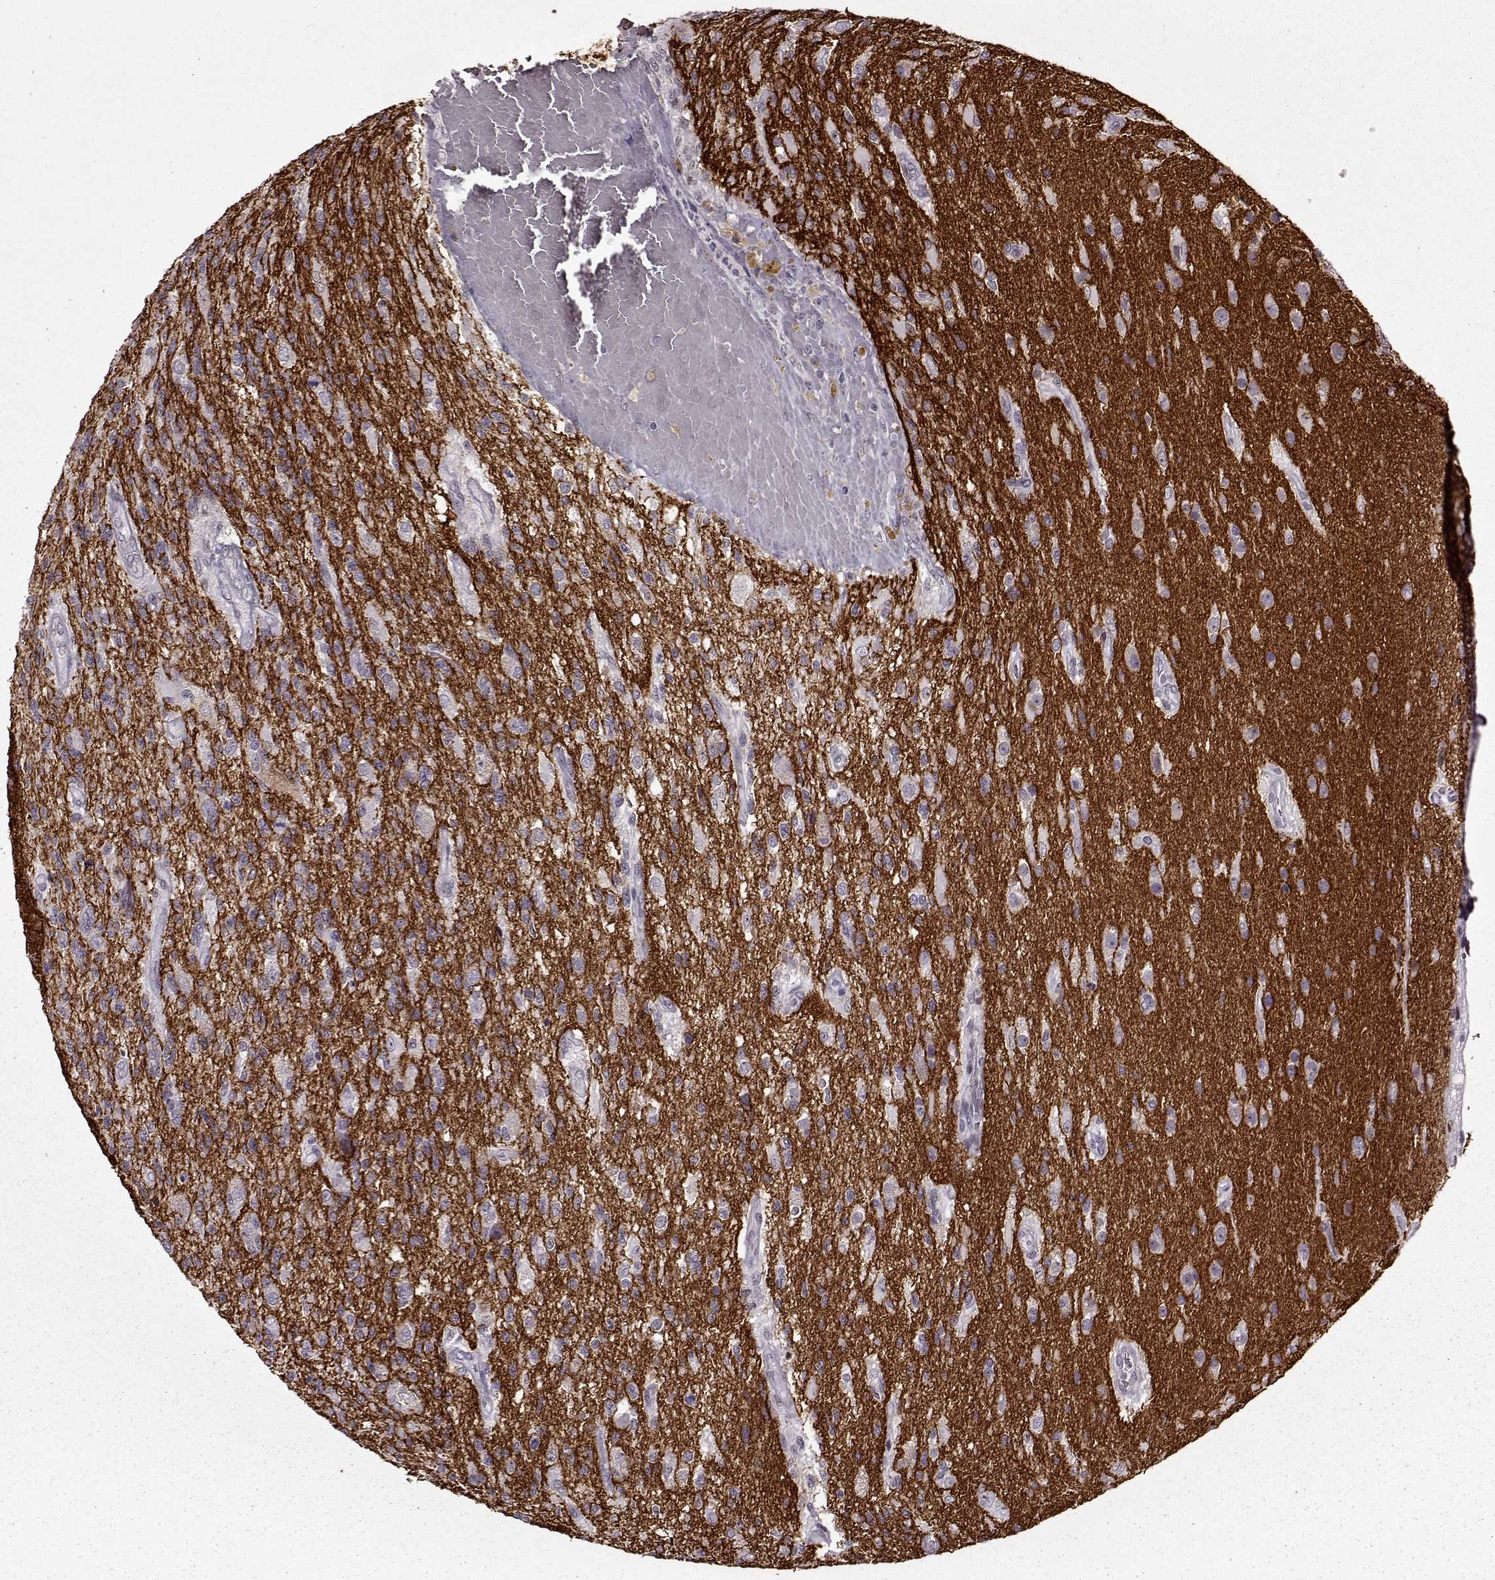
{"staining": {"intensity": "negative", "quantity": "none", "location": "none"}, "tissue": "glioma", "cell_type": "Tumor cells", "image_type": "cancer", "snomed": [{"axis": "morphology", "description": "Glioma, malignant, High grade"}, {"axis": "topography", "description": "Brain"}], "caption": "Immunohistochemistry of malignant high-grade glioma displays no positivity in tumor cells.", "gene": "STX1B", "patient": {"sex": "male", "age": 56}}